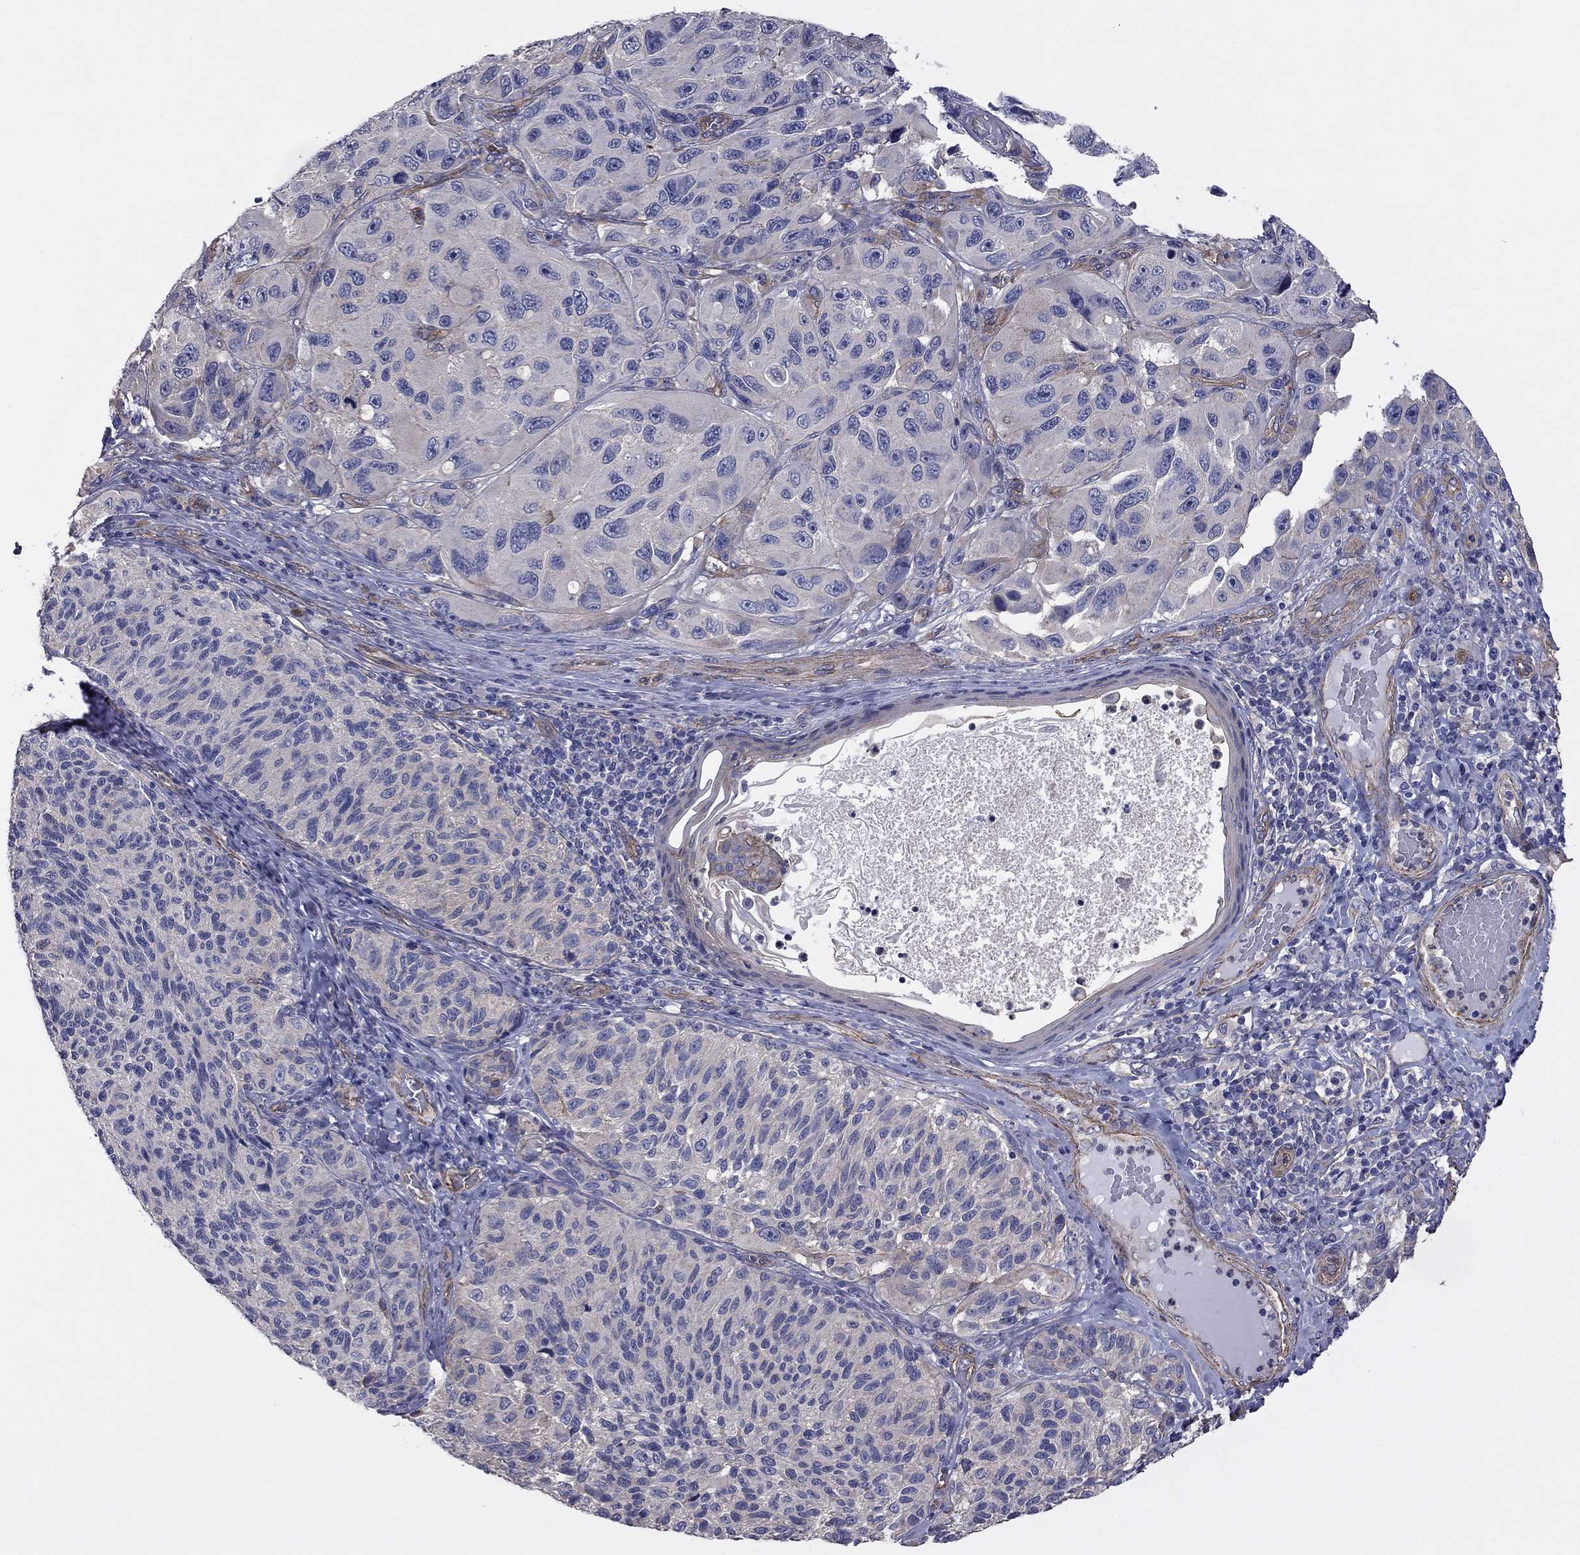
{"staining": {"intensity": "negative", "quantity": "none", "location": "none"}, "tissue": "melanoma", "cell_type": "Tumor cells", "image_type": "cancer", "snomed": [{"axis": "morphology", "description": "Malignant melanoma, NOS"}, {"axis": "topography", "description": "Skin"}], "caption": "This is an immunohistochemistry histopathology image of human melanoma. There is no expression in tumor cells.", "gene": "TCHH", "patient": {"sex": "female", "age": 73}}